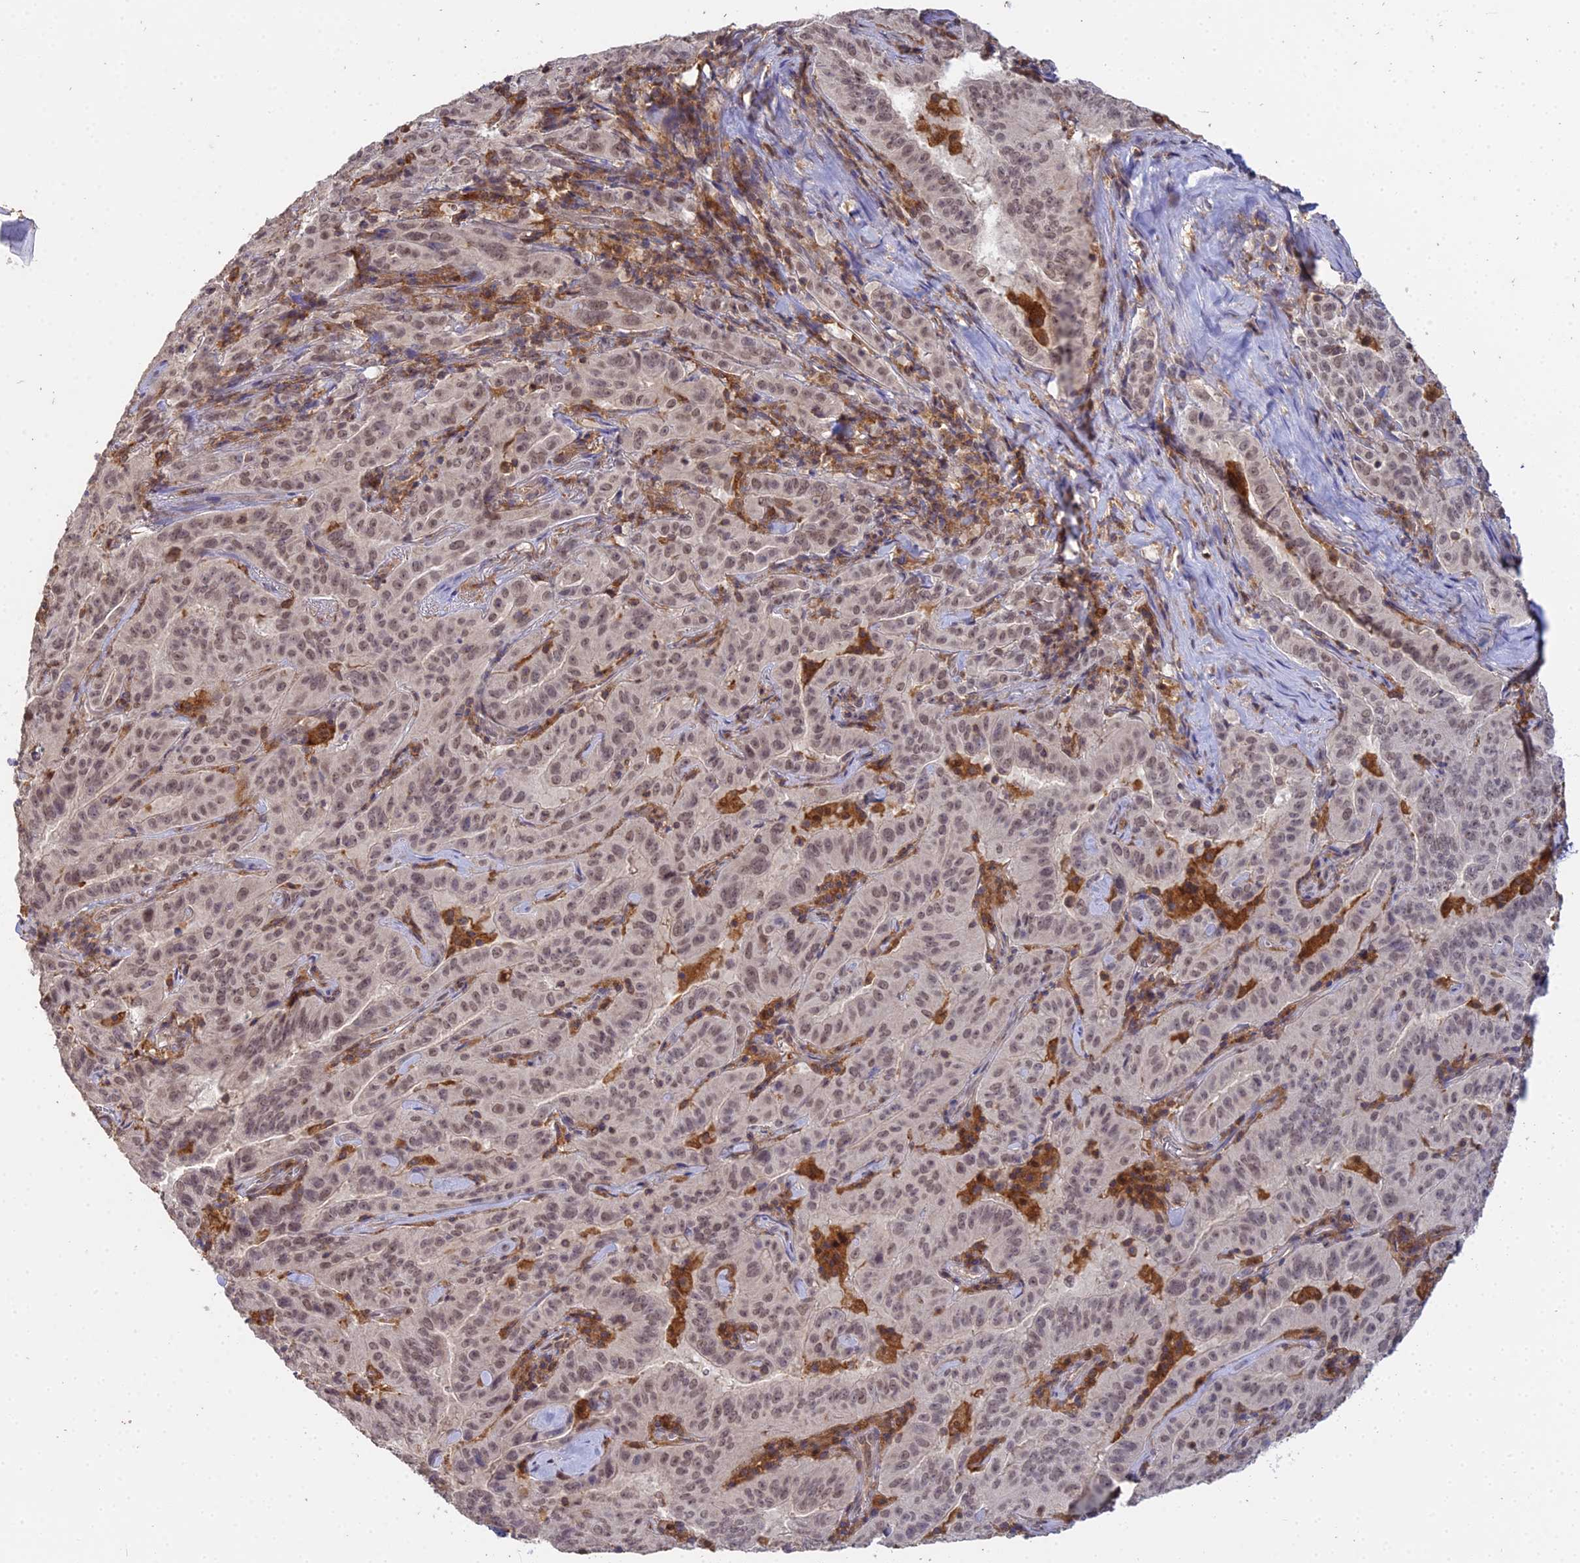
{"staining": {"intensity": "moderate", "quantity": ">75%", "location": "nuclear"}, "tissue": "pancreatic cancer", "cell_type": "Tumor cells", "image_type": "cancer", "snomed": [{"axis": "morphology", "description": "Adenocarcinoma, NOS"}, {"axis": "topography", "description": "Pancreas"}], "caption": "High-magnification brightfield microscopy of pancreatic cancer stained with DAB (brown) and counterstained with hematoxylin (blue). tumor cells exhibit moderate nuclear expression is identified in approximately>75% of cells. Immunohistochemistry stains the protein in brown and the nuclei are stained blue.", "gene": "TPRX1", "patient": {"sex": "male", "age": 63}}